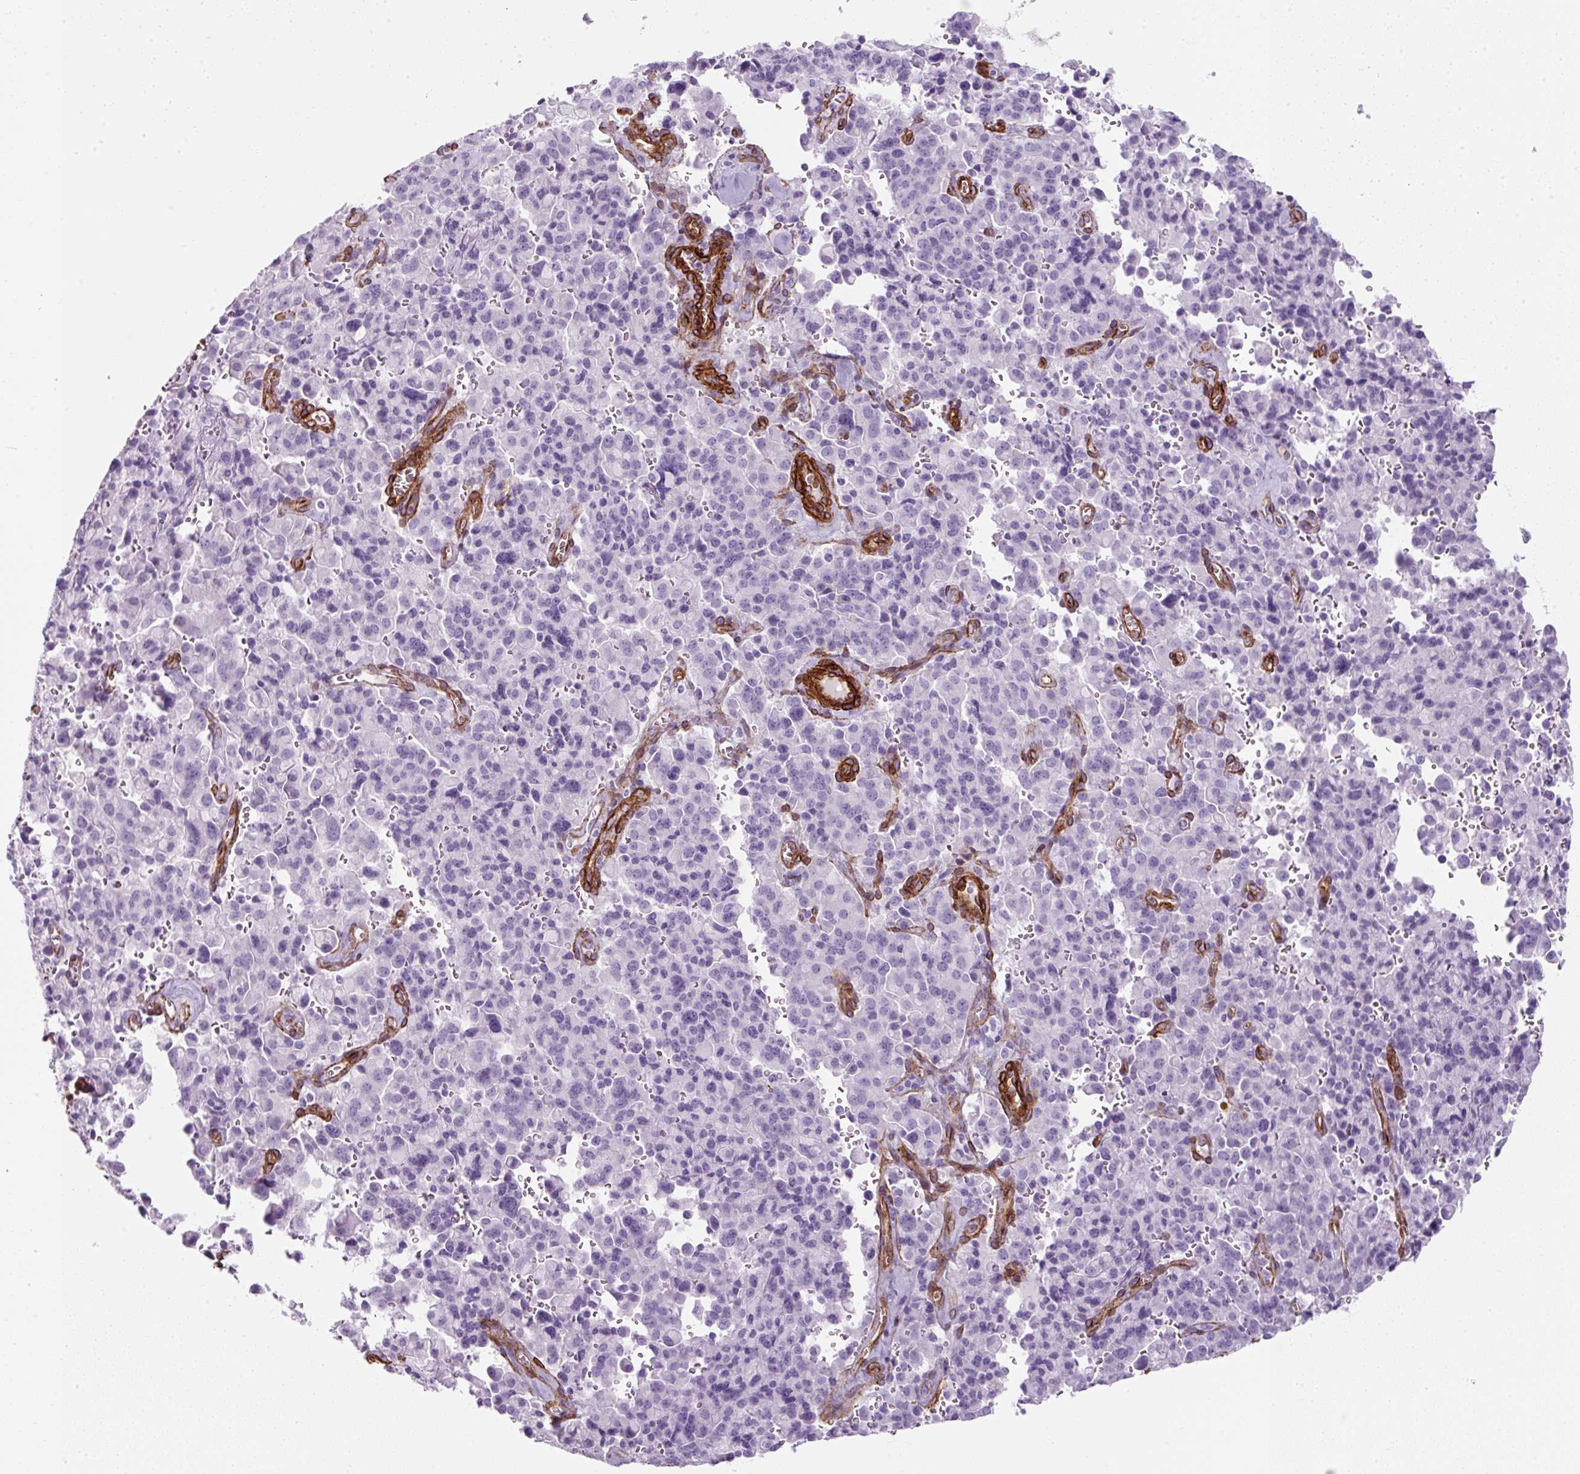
{"staining": {"intensity": "negative", "quantity": "none", "location": "none"}, "tissue": "pancreatic cancer", "cell_type": "Tumor cells", "image_type": "cancer", "snomed": [{"axis": "morphology", "description": "Adenocarcinoma, NOS"}, {"axis": "topography", "description": "Pancreas"}], "caption": "A high-resolution micrograph shows immunohistochemistry (IHC) staining of adenocarcinoma (pancreatic), which shows no significant positivity in tumor cells.", "gene": "CAVIN3", "patient": {"sex": "male", "age": 65}}